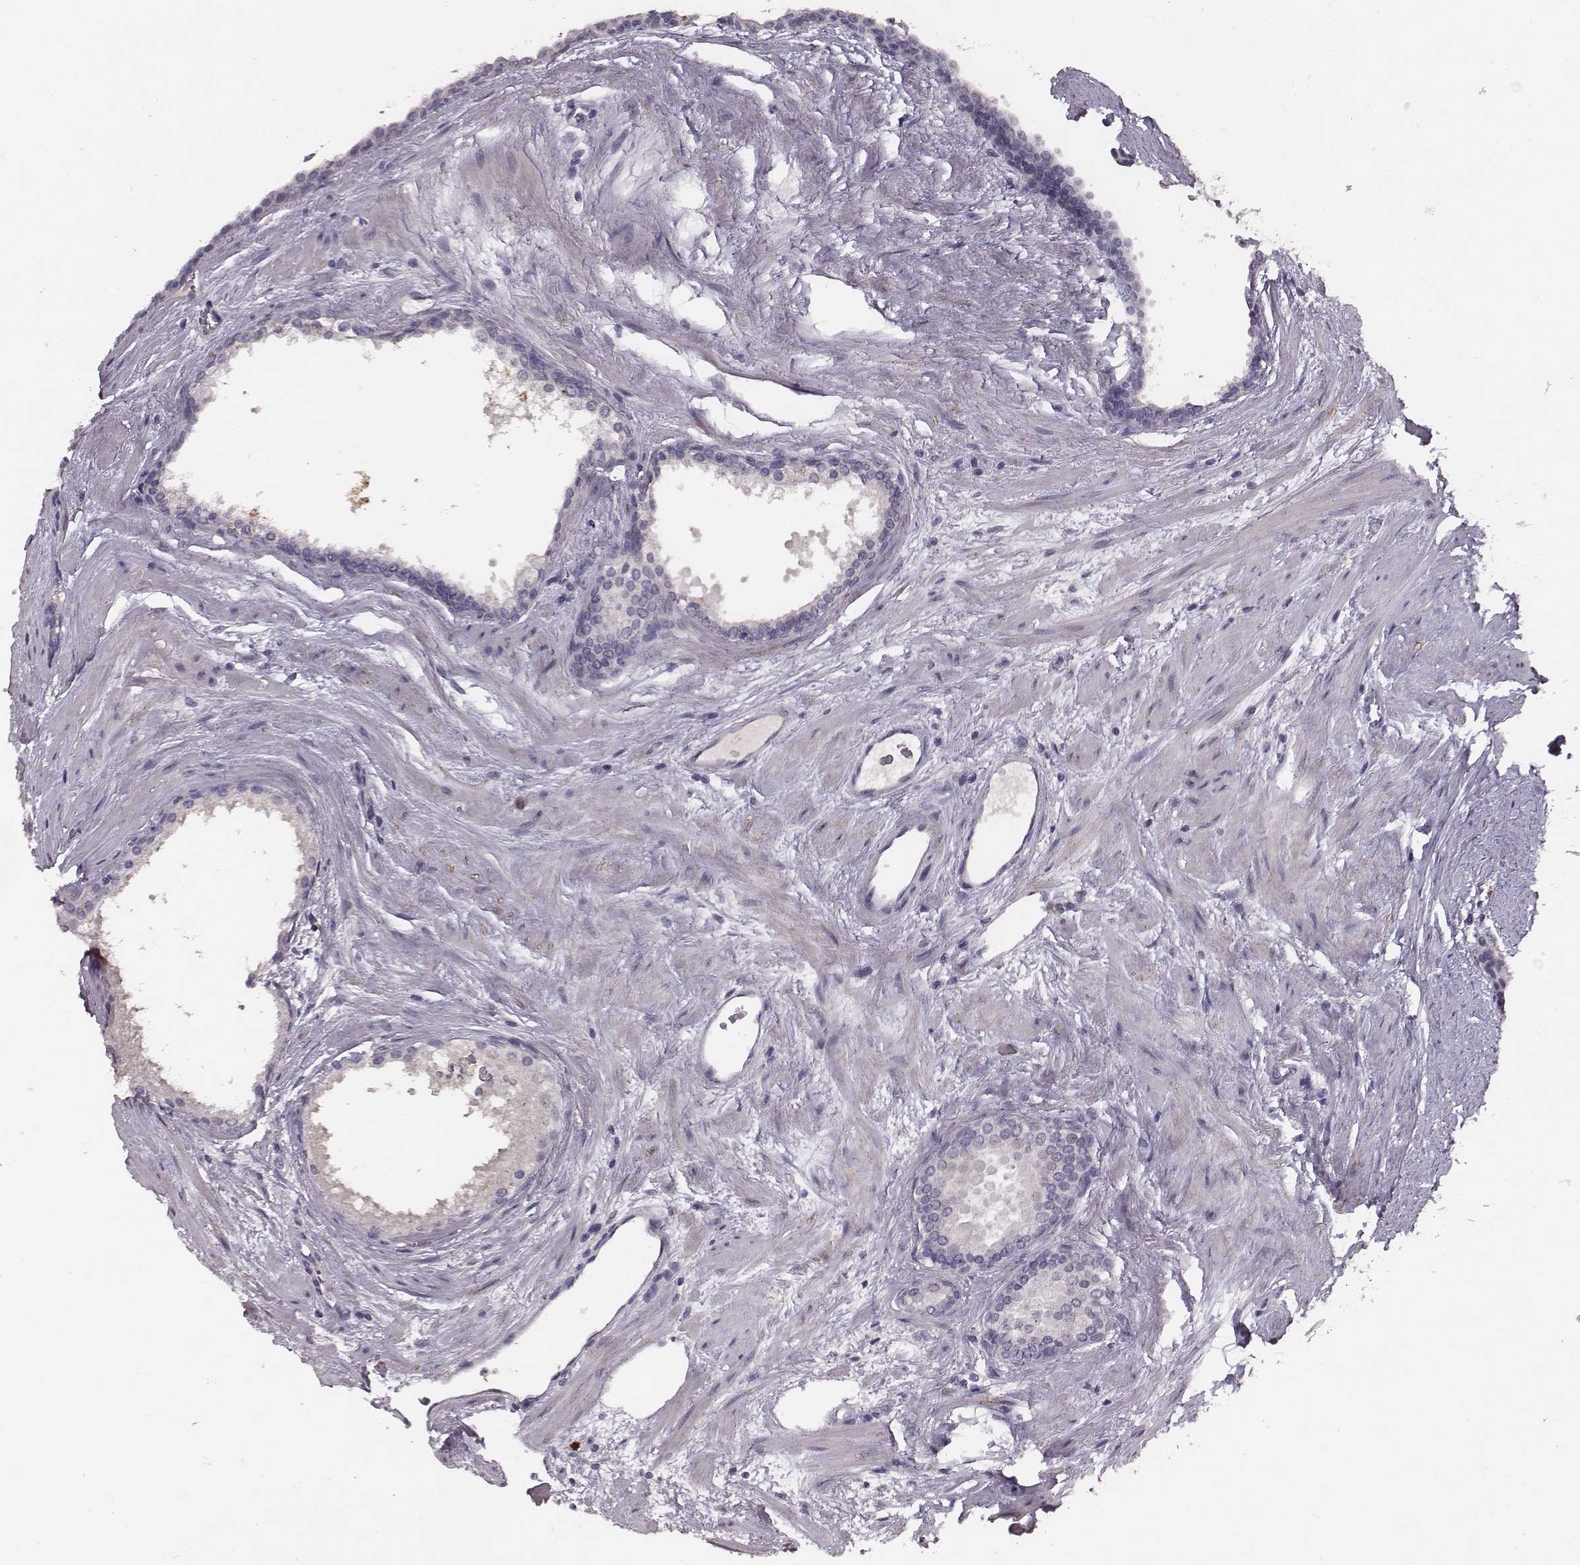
{"staining": {"intensity": "negative", "quantity": "none", "location": "none"}, "tissue": "prostate cancer", "cell_type": "Tumor cells", "image_type": "cancer", "snomed": [{"axis": "morphology", "description": "Adenocarcinoma, Low grade"}, {"axis": "topography", "description": "Prostate"}], "caption": "Histopathology image shows no significant protein positivity in tumor cells of adenocarcinoma (low-grade) (prostate). (DAB (3,3'-diaminobenzidine) immunohistochemistry visualized using brightfield microscopy, high magnification).", "gene": "SLC22A6", "patient": {"sex": "male", "age": 56}}